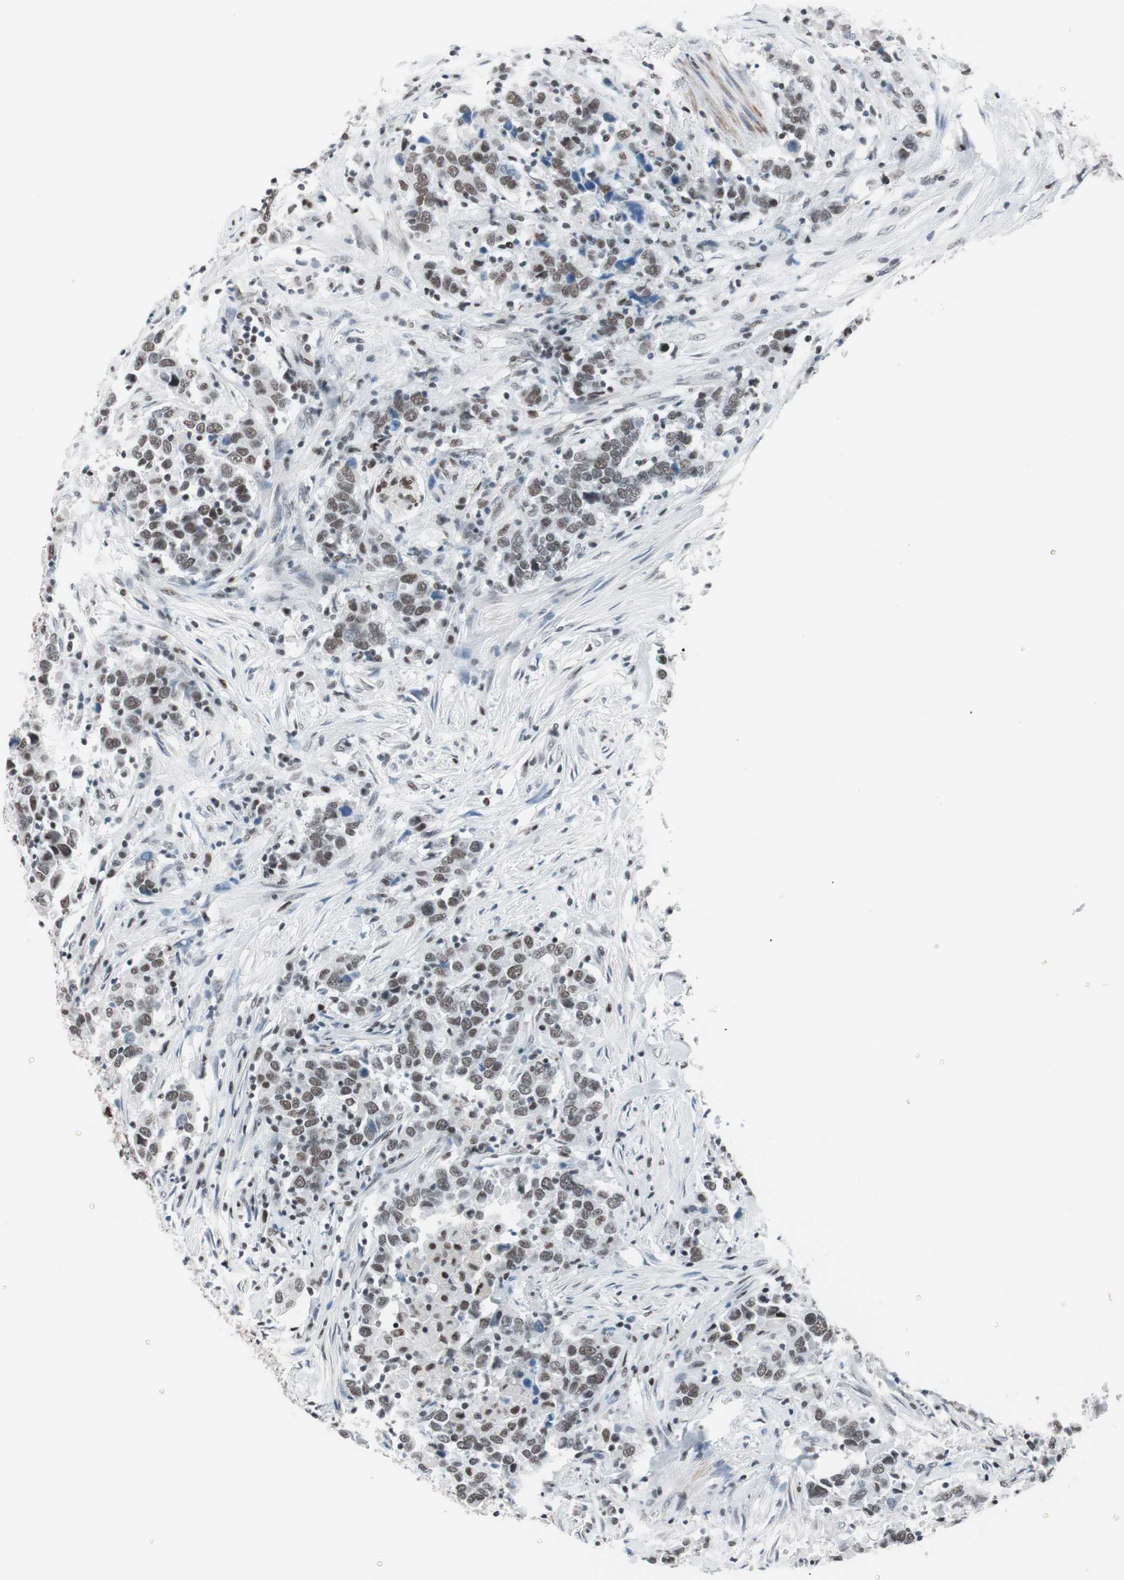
{"staining": {"intensity": "moderate", "quantity": ">75%", "location": "nuclear"}, "tissue": "urothelial cancer", "cell_type": "Tumor cells", "image_type": "cancer", "snomed": [{"axis": "morphology", "description": "Urothelial carcinoma, High grade"}, {"axis": "topography", "description": "Urinary bladder"}], "caption": "High-grade urothelial carcinoma was stained to show a protein in brown. There is medium levels of moderate nuclear positivity in about >75% of tumor cells.", "gene": "ARID1A", "patient": {"sex": "male", "age": 61}}